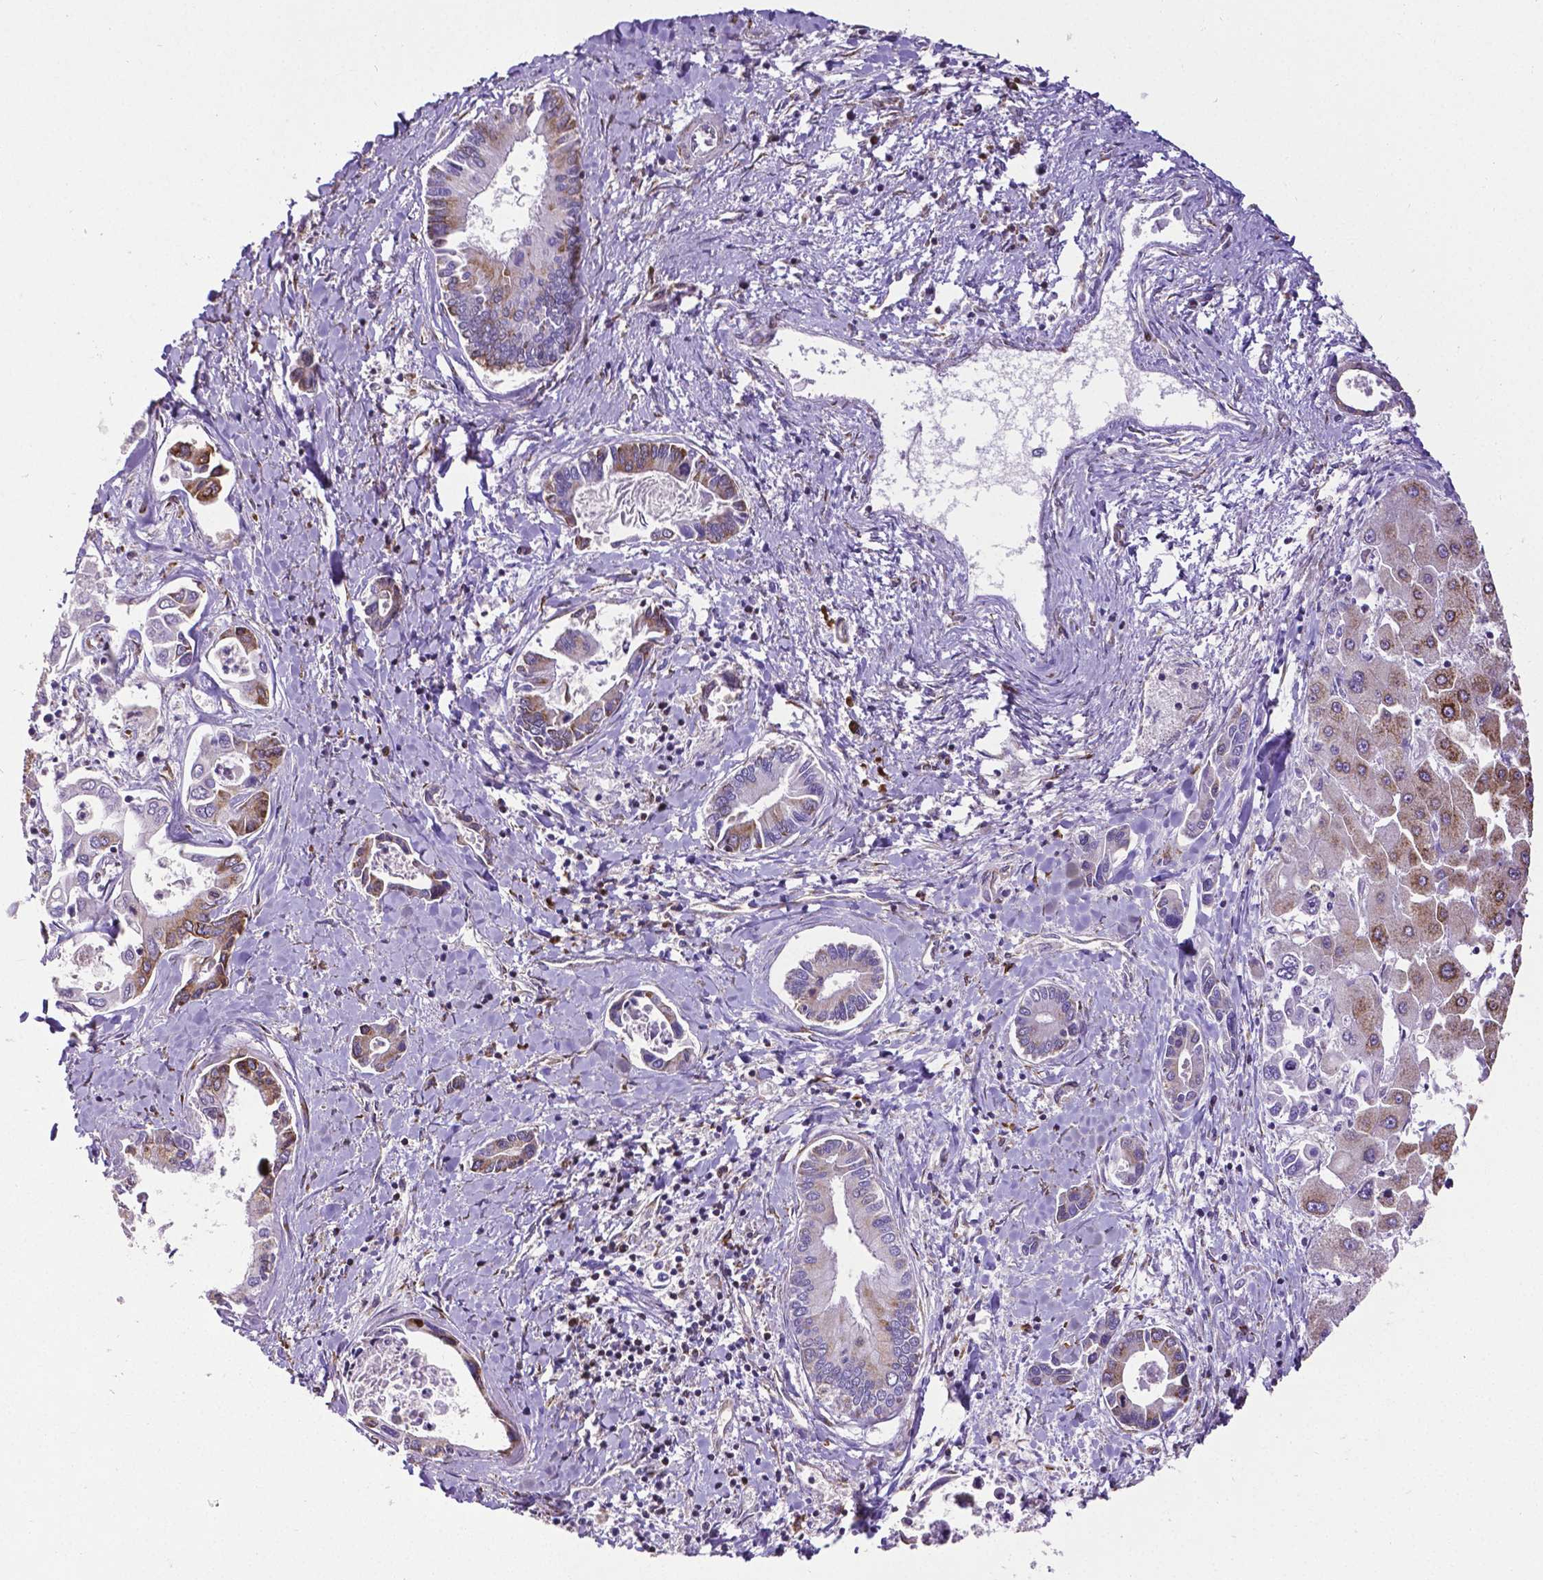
{"staining": {"intensity": "moderate", "quantity": "<25%", "location": "cytoplasmic/membranous"}, "tissue": "liver cancer", "cell_type": "Tumor cells", "image_type": "cancer", "snomed": [{"axis": "morphology", "description": "Cholangiocarcinoma"}, {"axis": "topography", "description": "Liver"}], "caption": "Tumor cells demonstrate low levels of moderate cytoplasmic/membranous positivity in approximately <25% of cells in liver cancer (cholangiocarcinoma).", "gene": "MTDH", "patient": {"sex": "male", "age": 66}}